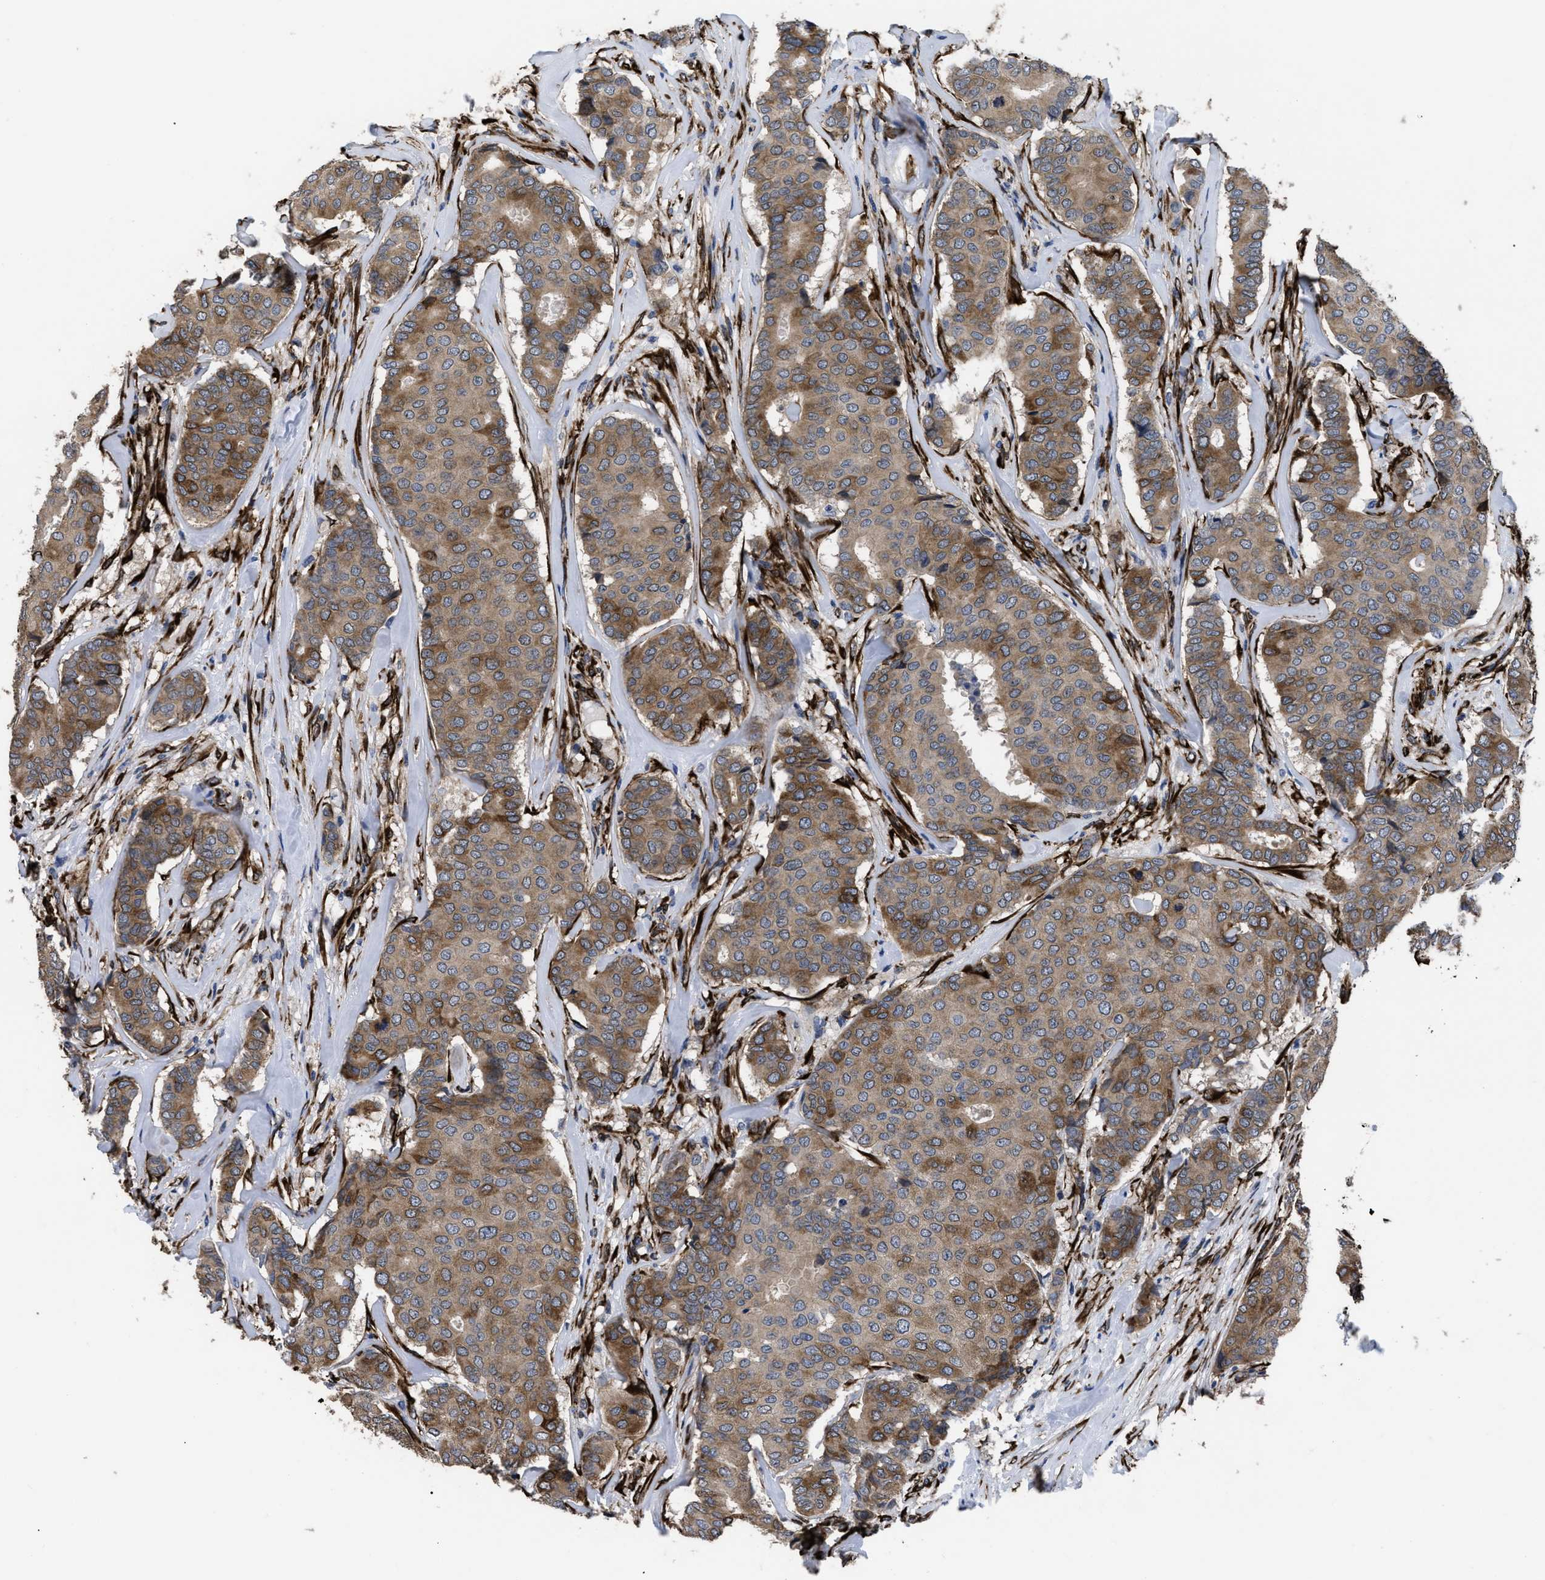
{"staining": {"intensity": "moderate", "quantity": ">75%", "location": "cytoplasmic/membranous"}, "tissue": "breast cancer", "cell_type": "Tumor cells", "image_type": "cancer", "snomed": [{"axis": "morphology", "description": "Duct carcinoma"}, {"axis": "topography", "description": "Breast"}], "caption": "A photomicrograph of invasive ductal carcinoma (breast) stained for a protein shows moderate cytoplasmic/membranous brown staining in tumor cells.", "gene": "SQLE", "patient": {"sex": "female", "age": 75}}